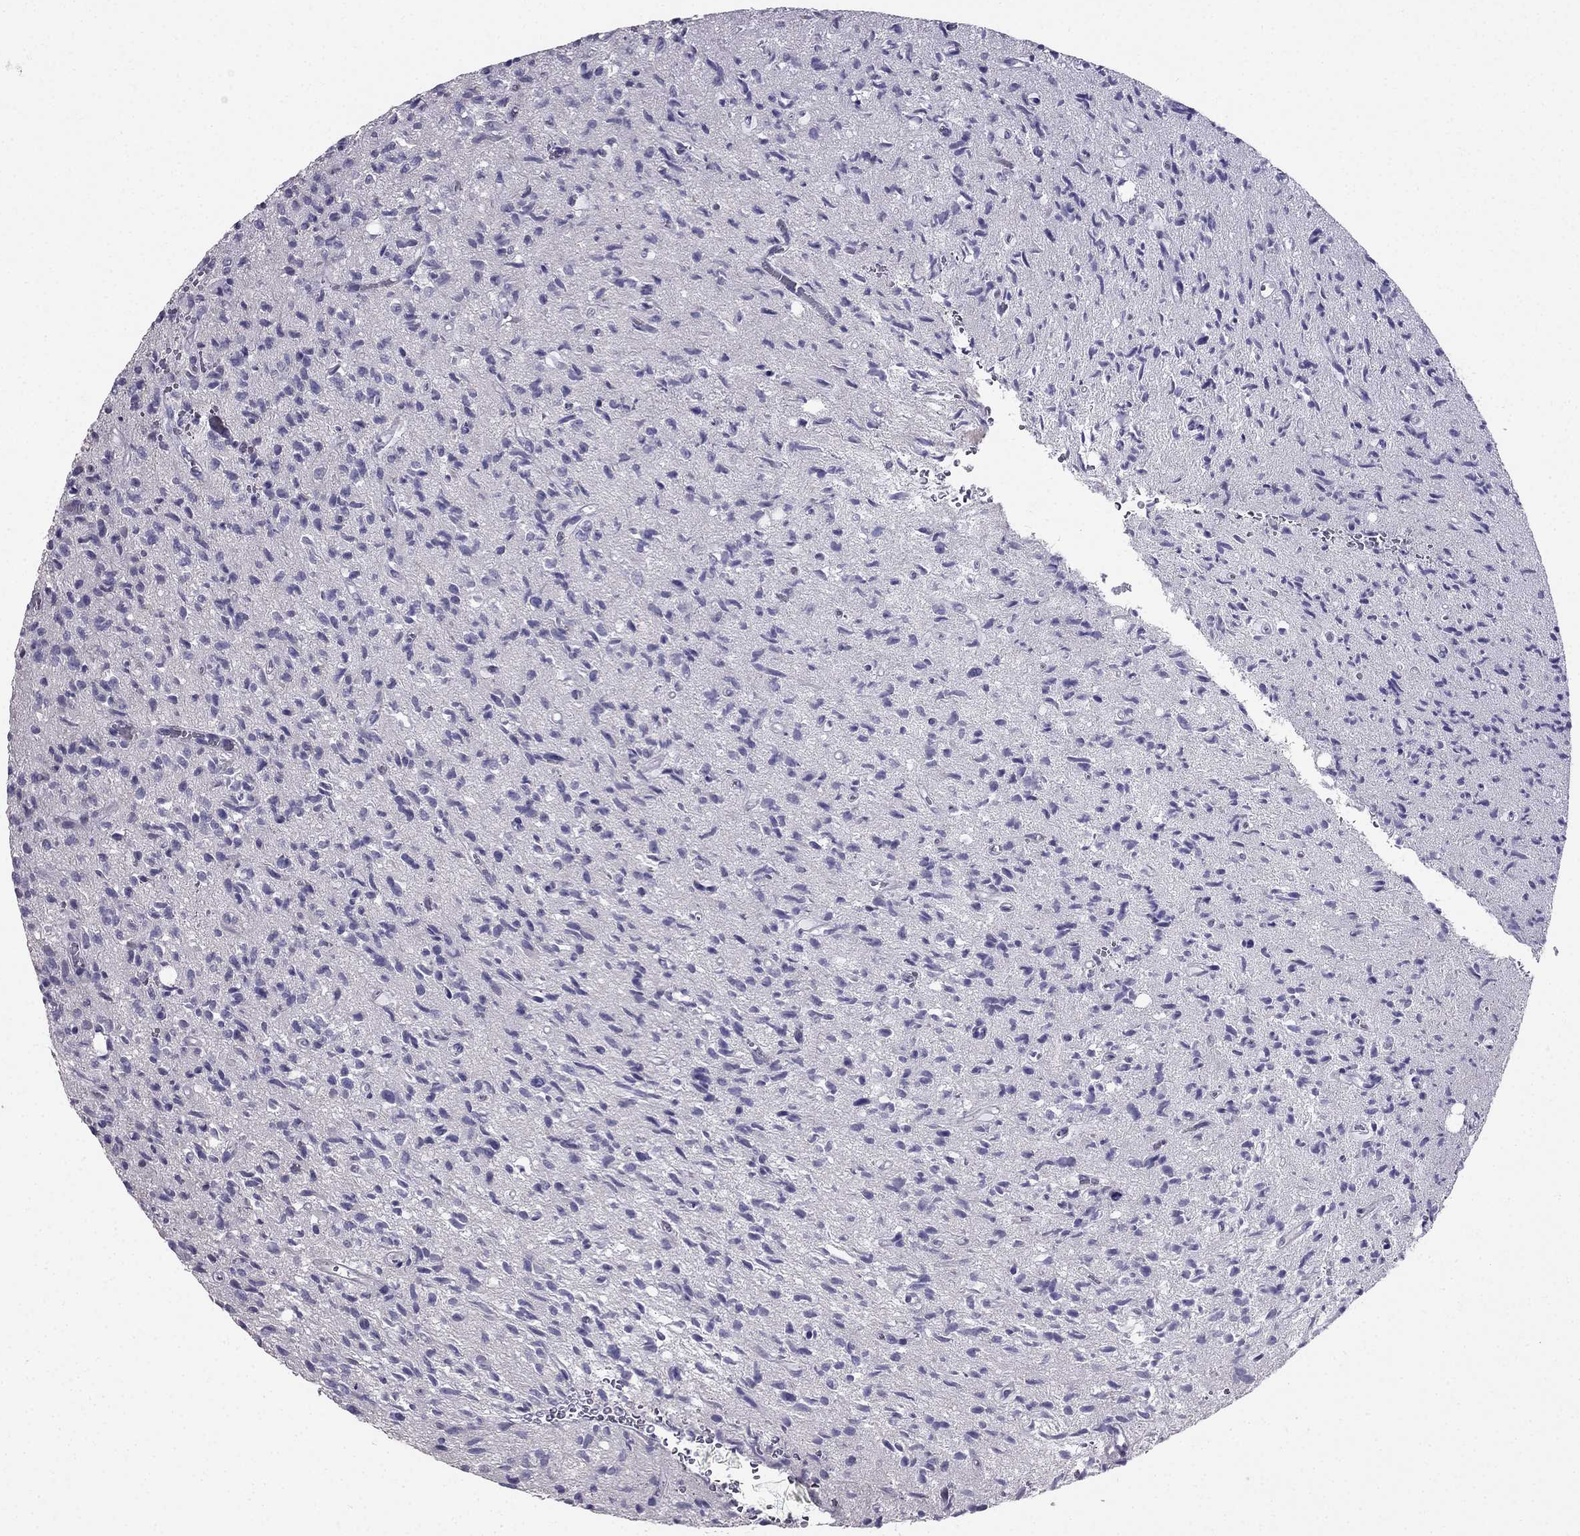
{"staining": {"intensity": "negative", "quantity": "none", "location": "none"}, "tissue": "glioma", "cell_type": "Tumor cells", "image_type": "cancer", "snomed": [{"axis": "morphology", "description": "Glioma, malignant, High grade"}, {"axis": "topography", "description": "Brain"}], "caption": "Immunohistochemistry (IHC) of glioma exhibits no expression in tumor cells.", "gene": "AS3MT", "patient": {"sex": "male", "age": 64}}